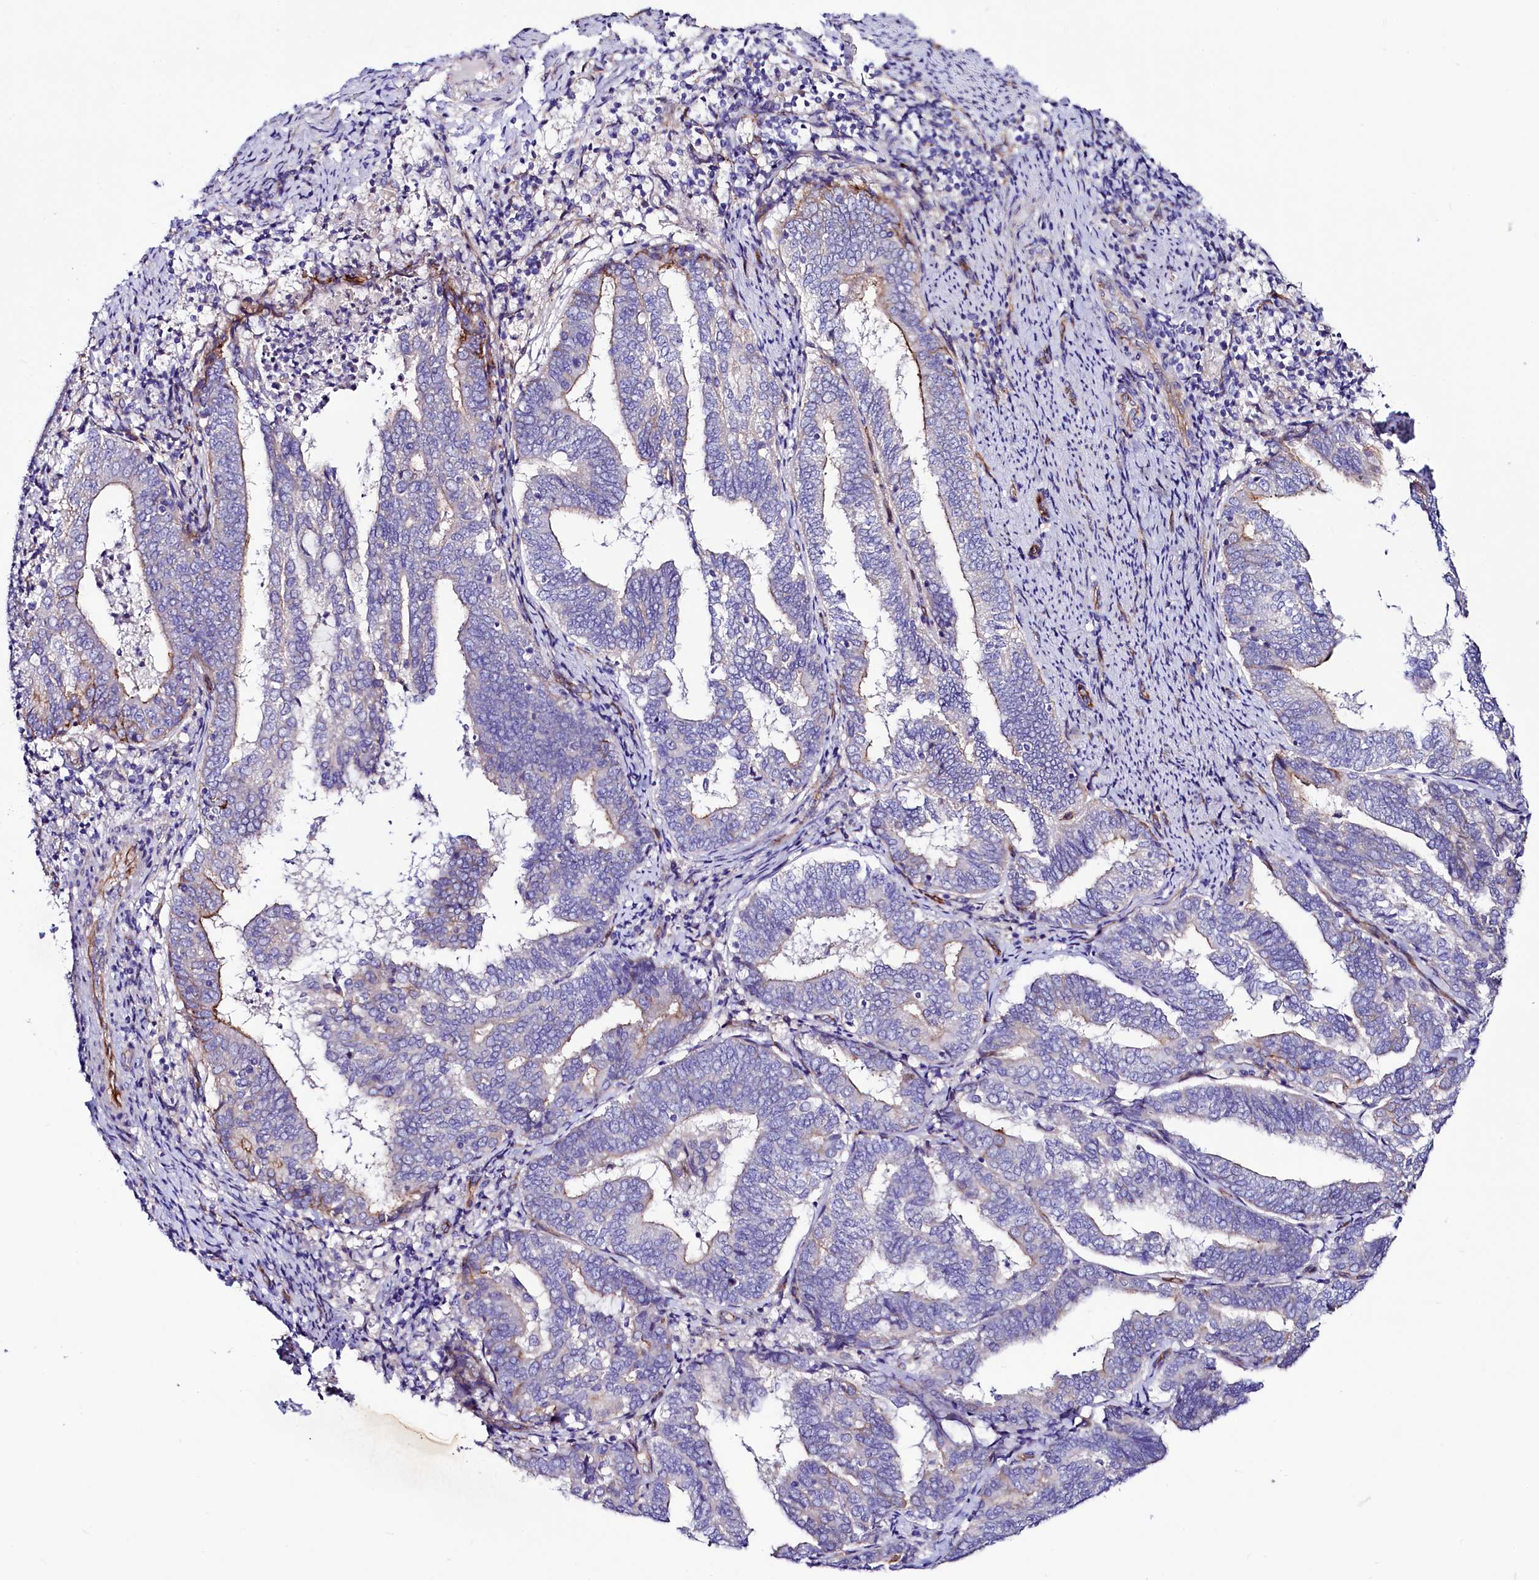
{"staining": {"intensity": "moderate", "quantity": "<25%", "location": "cytoplasmic/membranous"}, "tissue": "endometrial cancer", "cell_type": "Tumor cells", "image_type": "cancer", "snomed": [{"axis": "morphology", "description": "Adenocarcinoma, NOS"}, {"axis": "topography", "description": "Endometrium"}], "caption": "About <25% of tumor cells in endometrial cancer demonstrate moderate cytoplasmic/membranous protein staining as visualized by brown immunohistochemical staining.", "gene": "SLF1", "patient": {"sex": "female", "age": 80}}